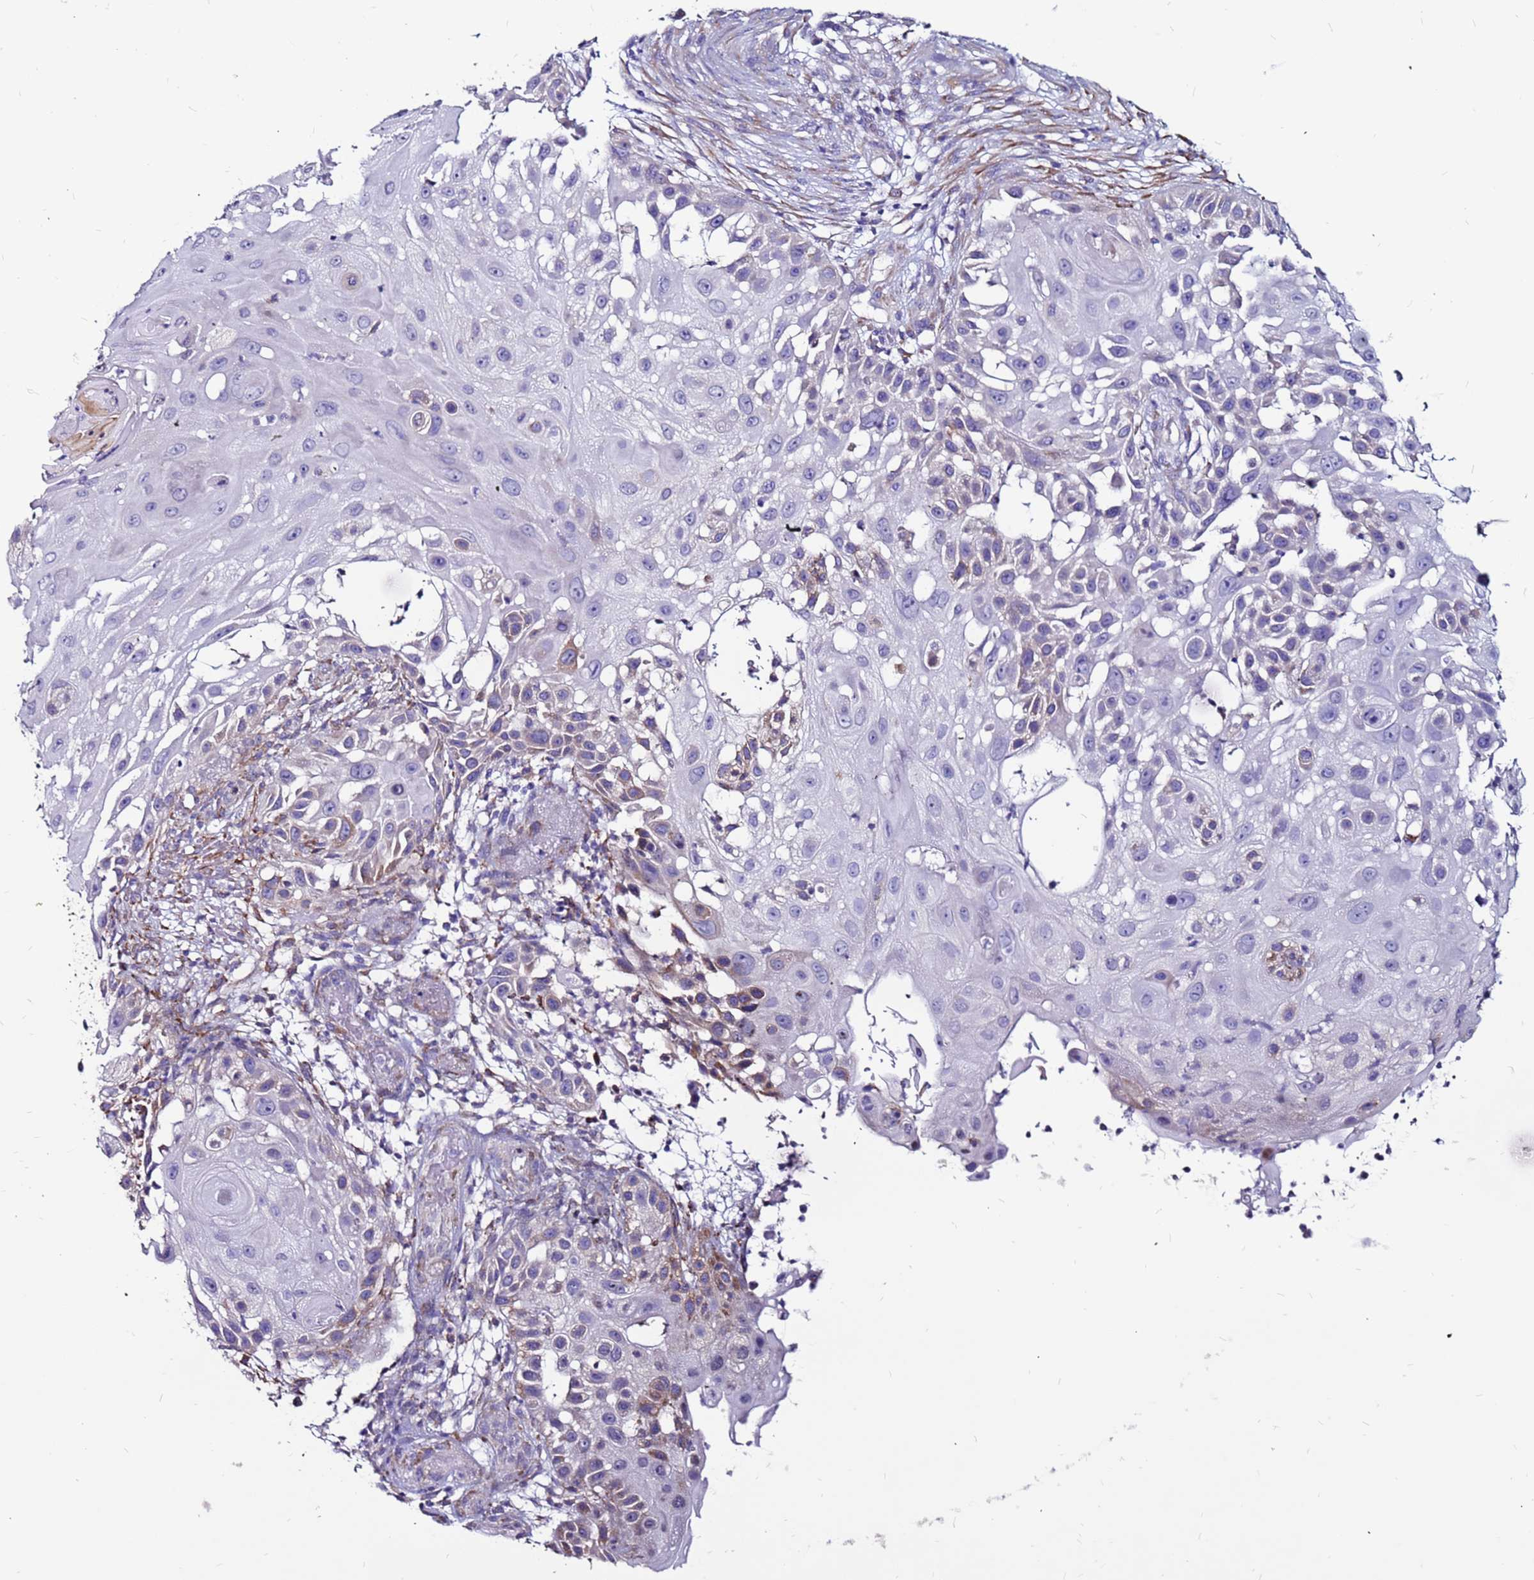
{"staining": {"intensity": "negative", "quantity": "none", "location": "none"}, "tissue": "skin cancer", "cell_type": "Tumor cells", "image_type": "cancer", "snomed": [{"axis": "morphology", "description": "Squamous cell carcinoma, NOS"}, {"axis": "topography", "description": "Skin"}], "caption": "The immunohistochemistry (IHC) histopathology image has no significant positivity in tumor cells of skin cancer (squamous cell carcinoma) tissue.", "gene": "SLC44A3", "patient": {"sex": "female", "age": 44}}